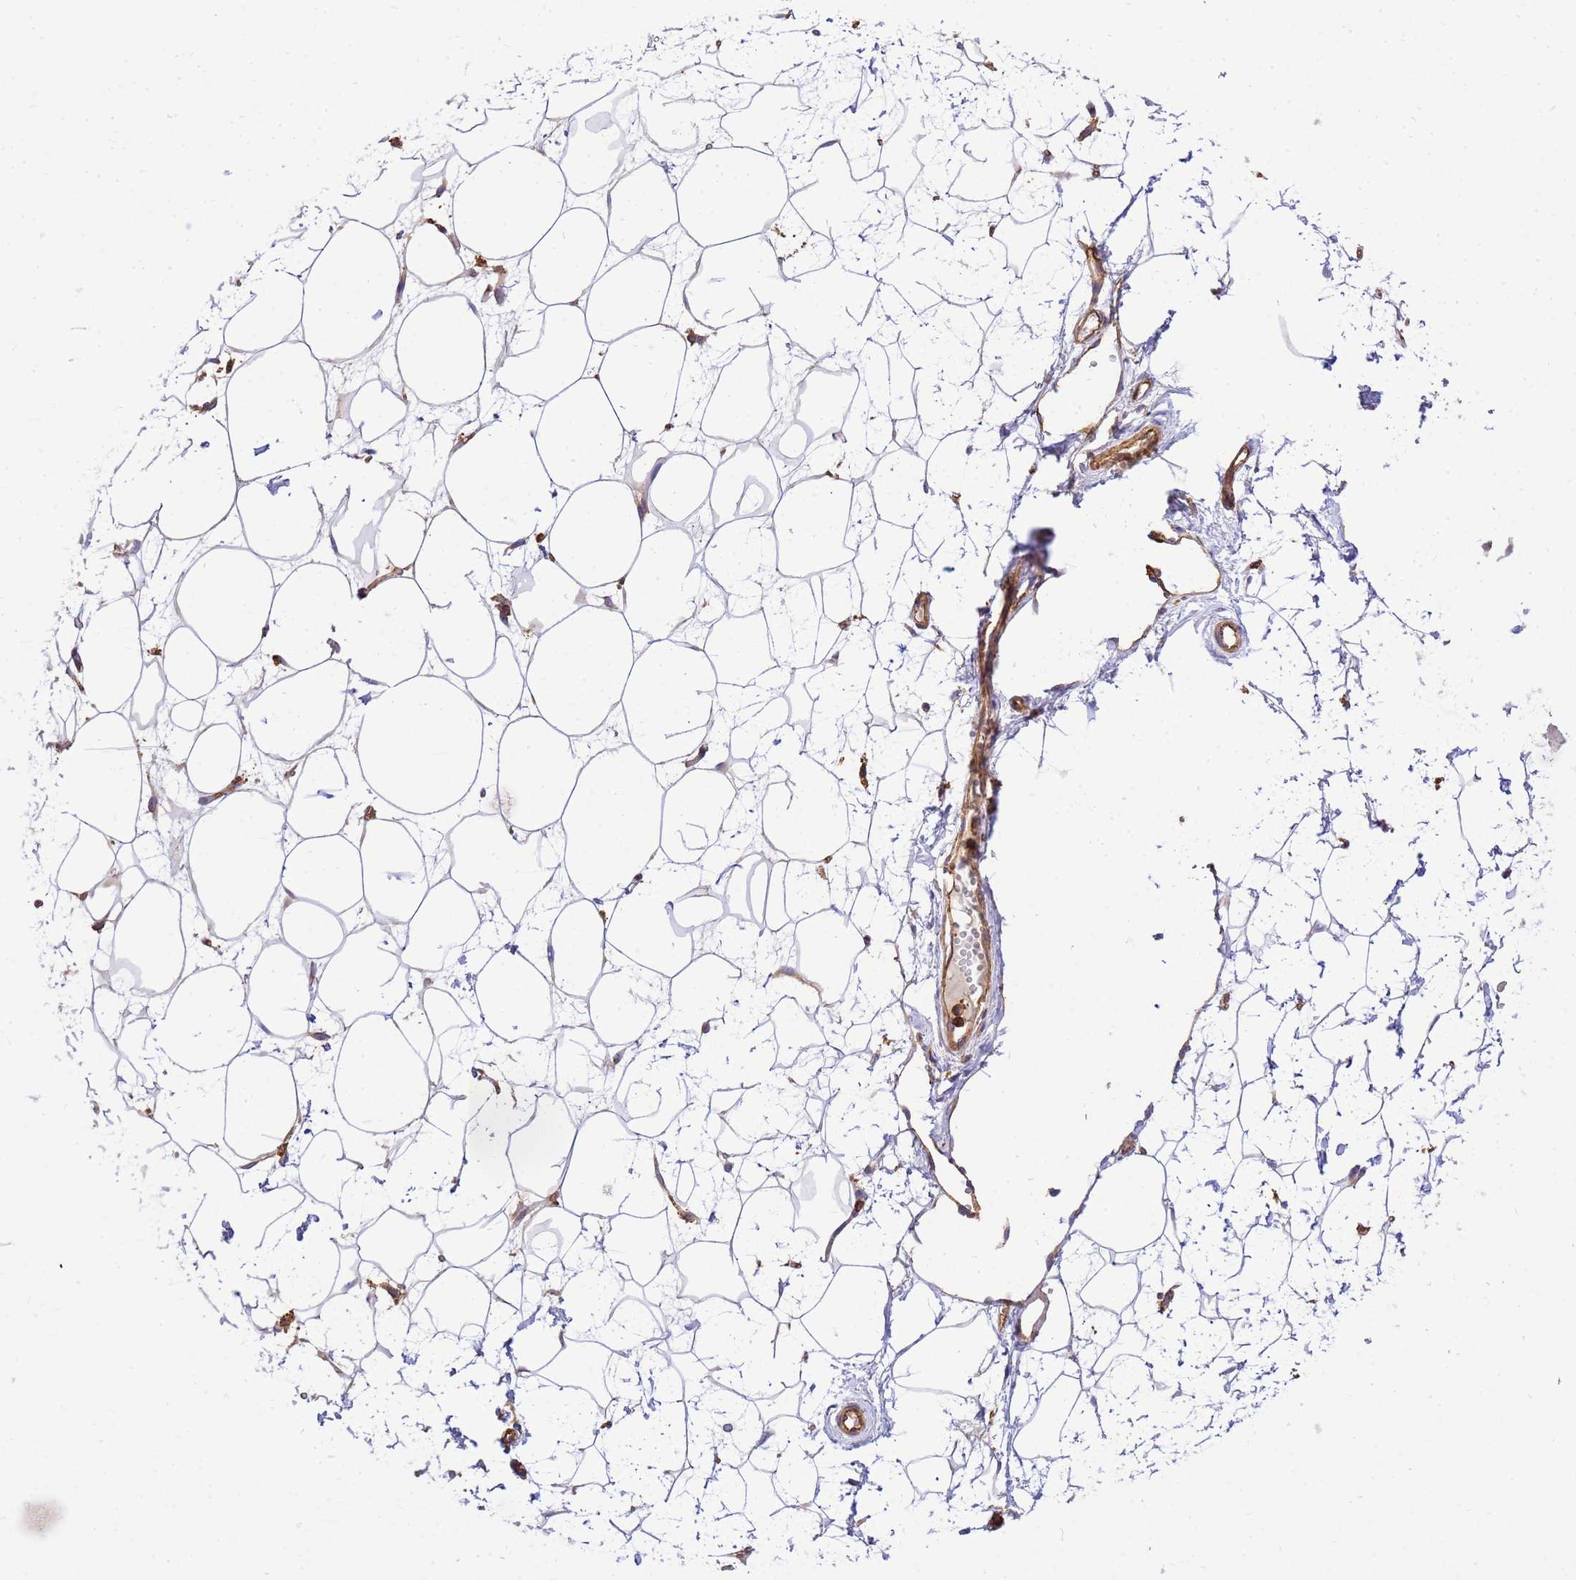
{"staining": {"intensity": "negative", "quantity": "none", "location": "none"}, "tissue": "breast", "cell_type": "Adipocytes", "image_type": "normal", "snomed": [{"axis": "morphology", "description": "Normal tissue, NOS"}, {"axis": "morphology", "description": "Adenoma, NOS"}, {"axis": "topography", "description": "Breast"}], "caption": "The immunohistochemistry (IHC) image has no significant positivity in adipocytes of breast.", "gene": "WDR64", "patient": {"sex": "female", "age": 23}}